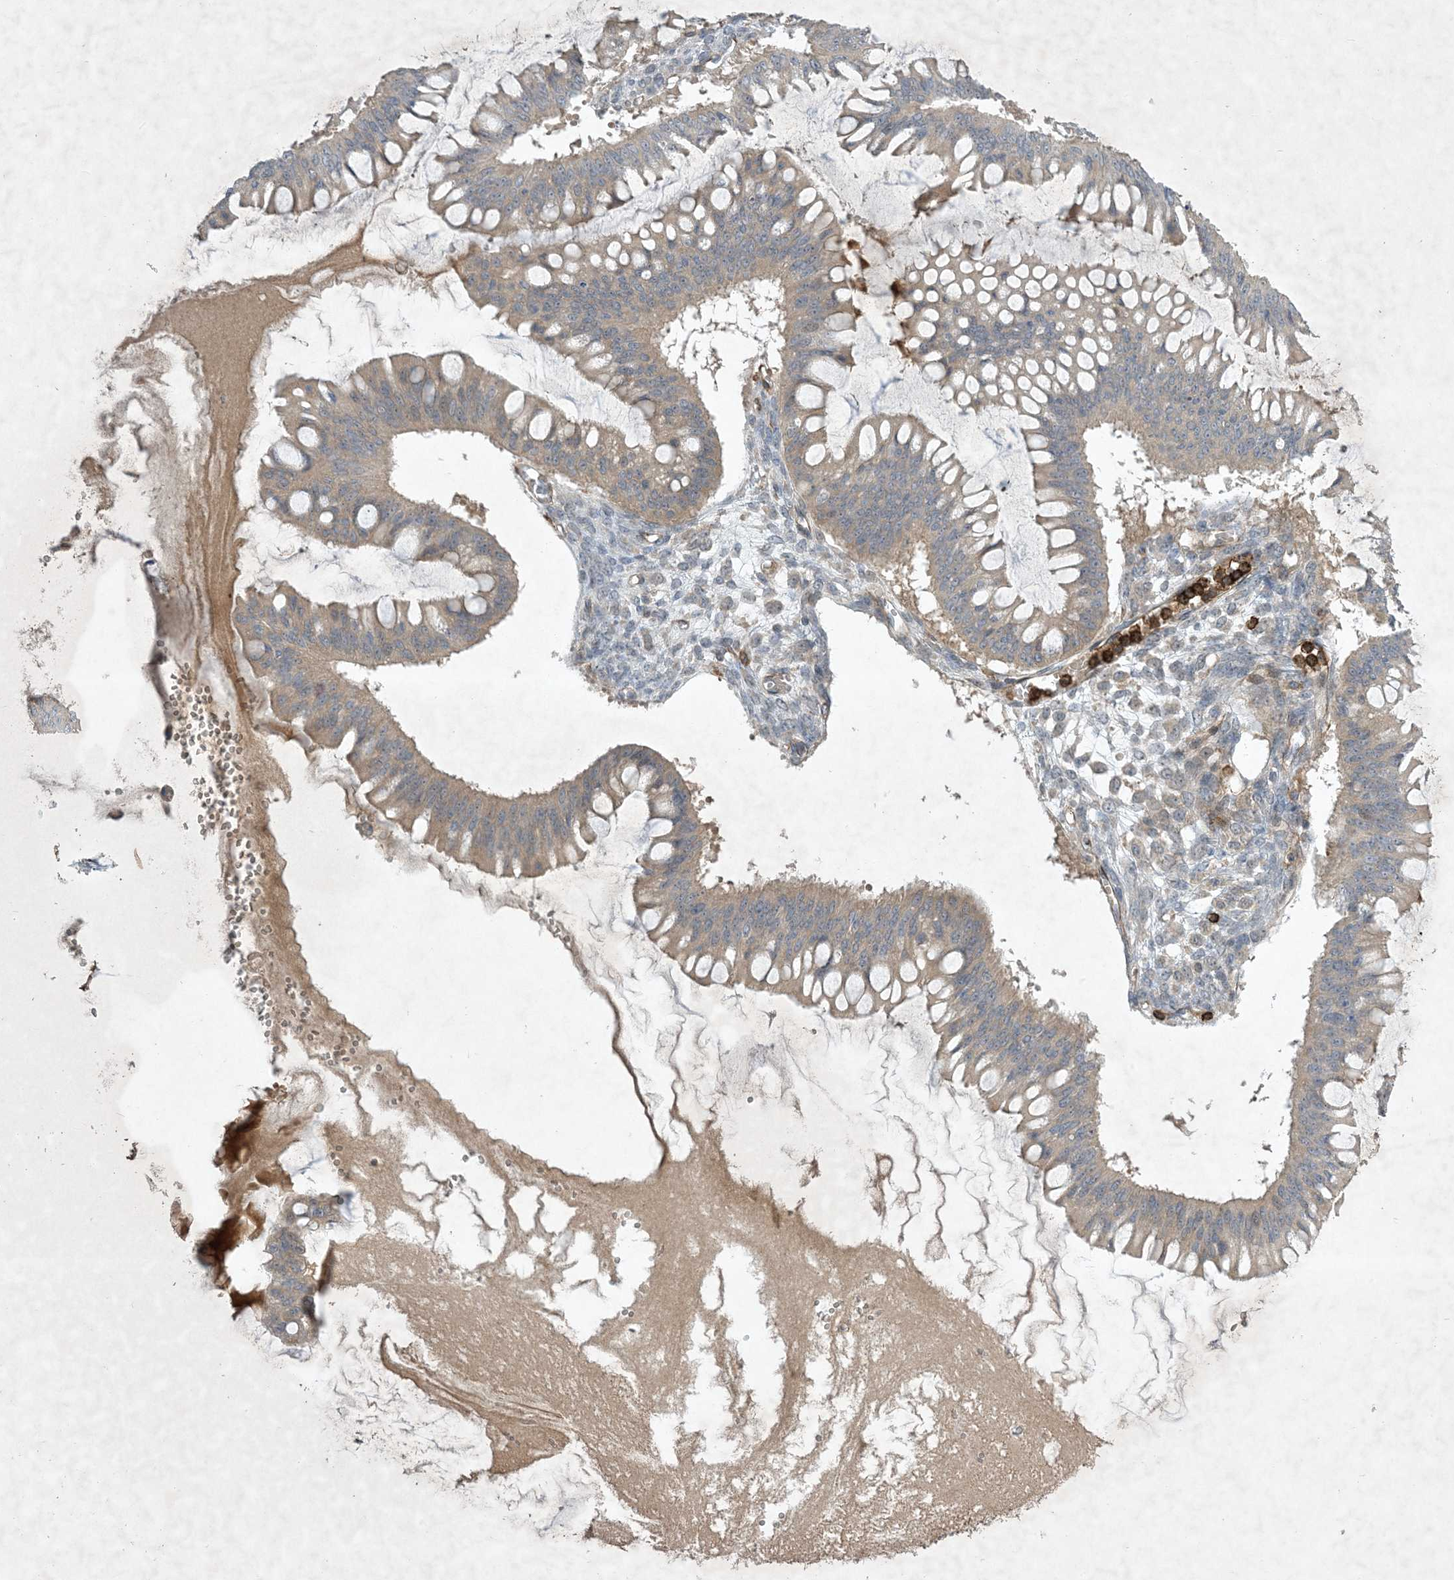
{"staining": {"intensity": "moderate", "quantity": "25%-75%", "location": "cytoplasmic/membranous"}, "tissue": "ovarian cancer", "cell_type": "Tumor cells", "image_type": "cancer", "snomed": [{"axis": "morphology", "description": "Cystadenocarcinoma, mucinous, NOS"}, {"axis": "topography", "description": "Ovary"}], "caption": "Immunohistochemistry histopathology image of neoplastic tissue: ovarian cancer stained using immunohistochemistry reveals medium levels of moderate protein expression localized specifically in the cytoplasmic/membranous of tumor cells, appearing as a cytoplasmic/membranous brown color.", "gene": "AK9", "patient": {"sex": "female", "age": 73}}